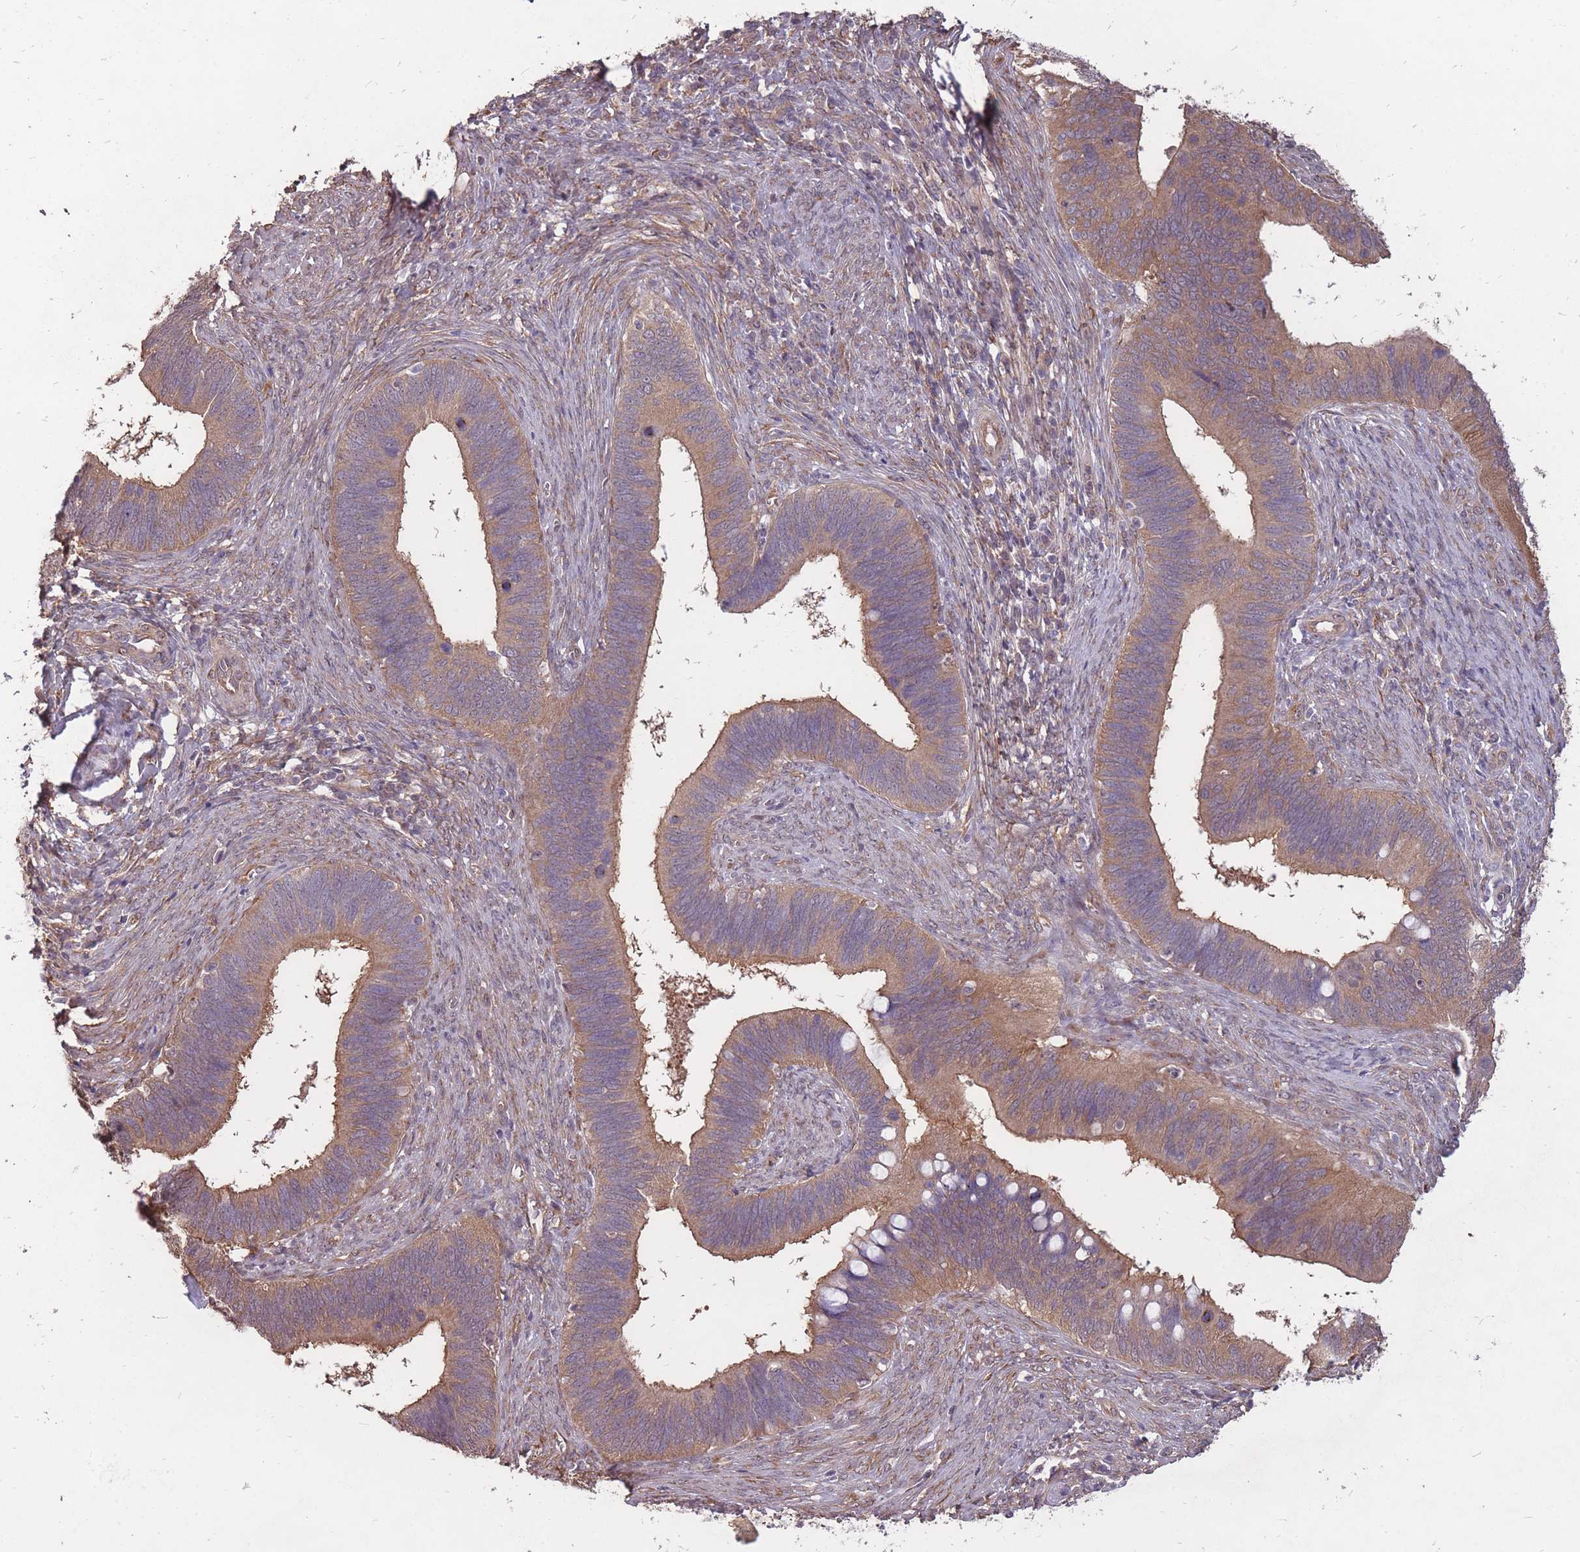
{"staining": {"intensity": "moderate", "quantity": ">75%", "location": "cytoplasmic/membranous"}, "tissue": "cervical cancer", "cell_type": "Tumor cells", "image_type": "cancer", "snomed": [{"axis": "morphology", "description": "Adenocarcinoma, NOS"}, {"axis": "topography", "description": "Cervix"}], "caption": "Immunohistochemical staining of human adenocarcinoma (cervical) displays moderate cytoplasmic/membranous protein expression in approximately >75% of tumor cells.", "gene": "DYNC1LI2", "patient": {"sex": "female", "age": 42}}